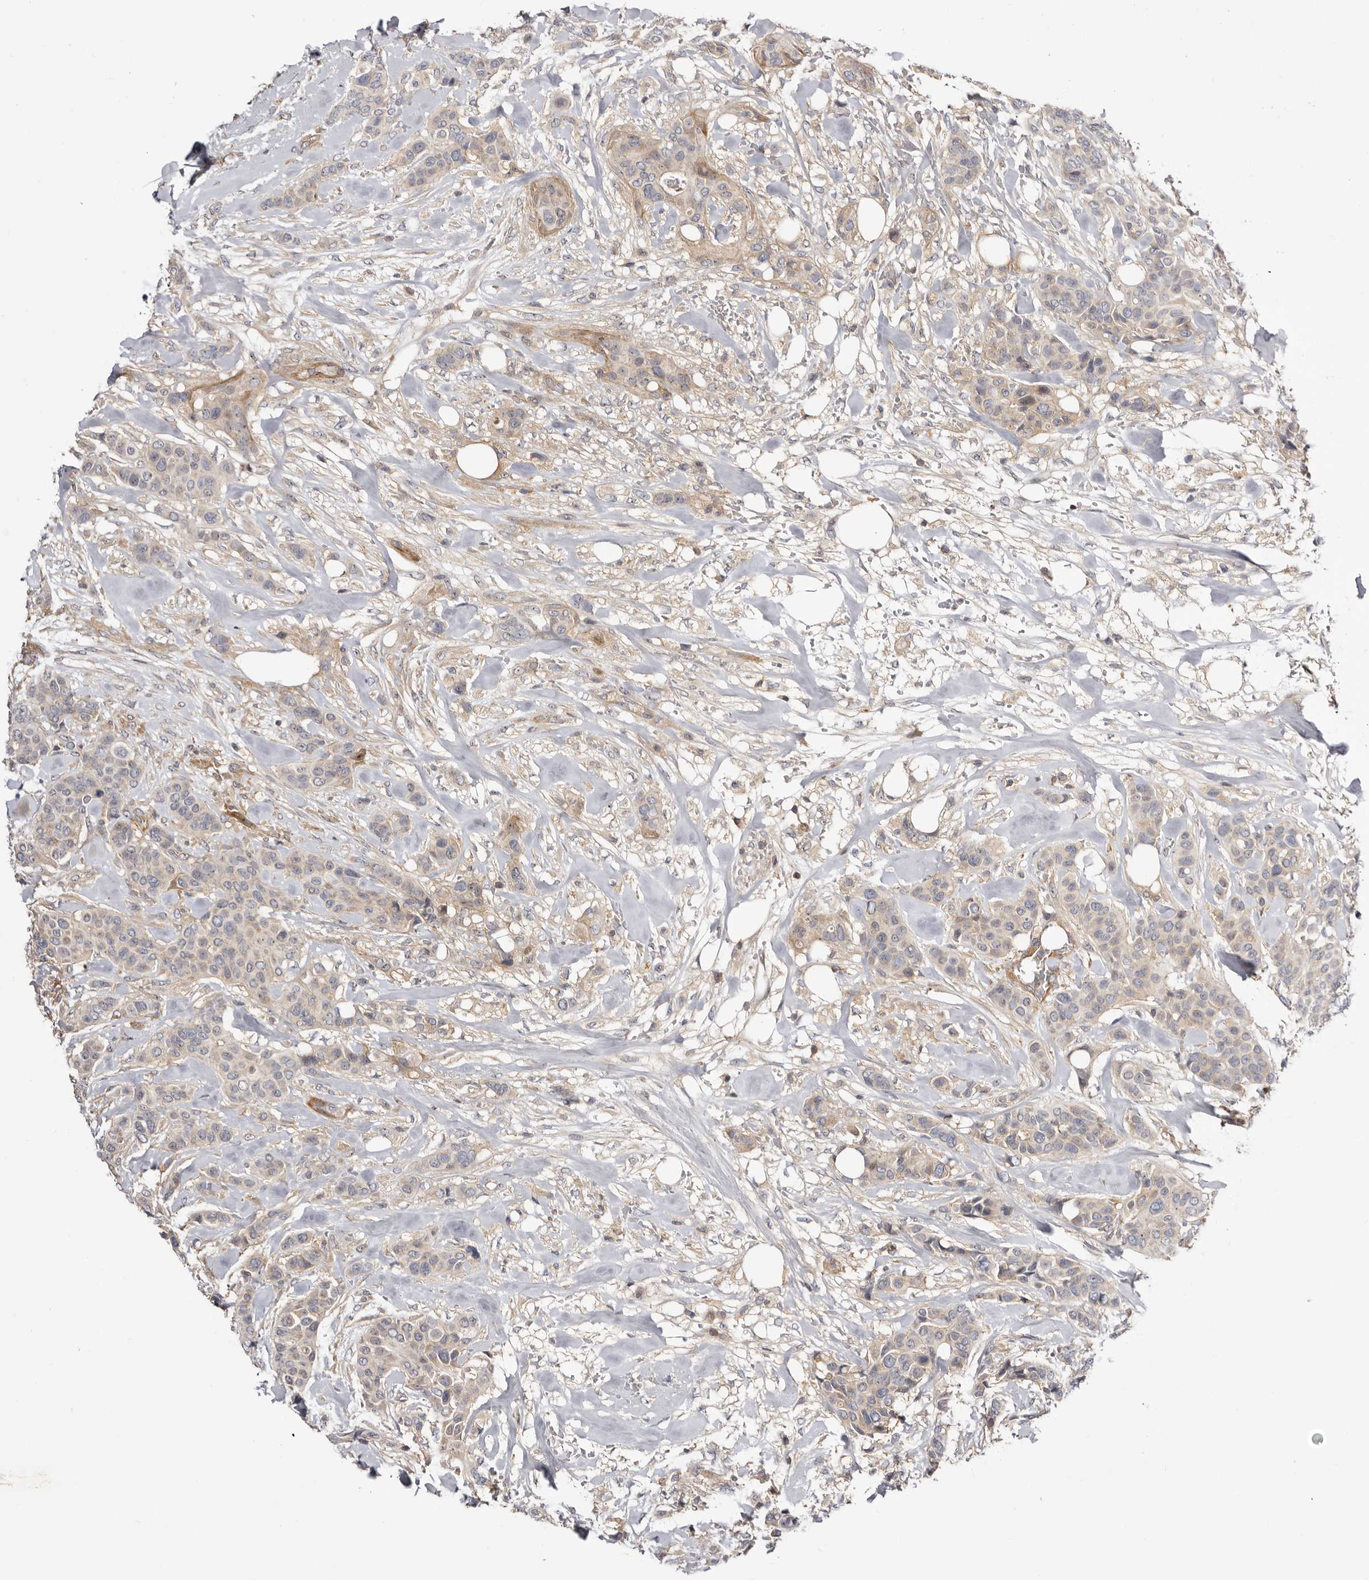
{"staining": {"intensity": "weak", "quantity": "<25%", "location": "cytoplasmic/membranous,nuclear"}, "tissue": "breast cancer", "cell_type": "Tumor cells", "image_type": "cancer", "snomed": [{"axis": "morphology", "description": "Lobular carcinoma"}, {"axis": "topography", "description": "Breast"}], "caption": "DAB immunohistochemical staining of breast lobular carcinoma reveals no significant staining in tumor cells.", "gene": "PANK4", "patient": {"sex": "female", "age": 51}}